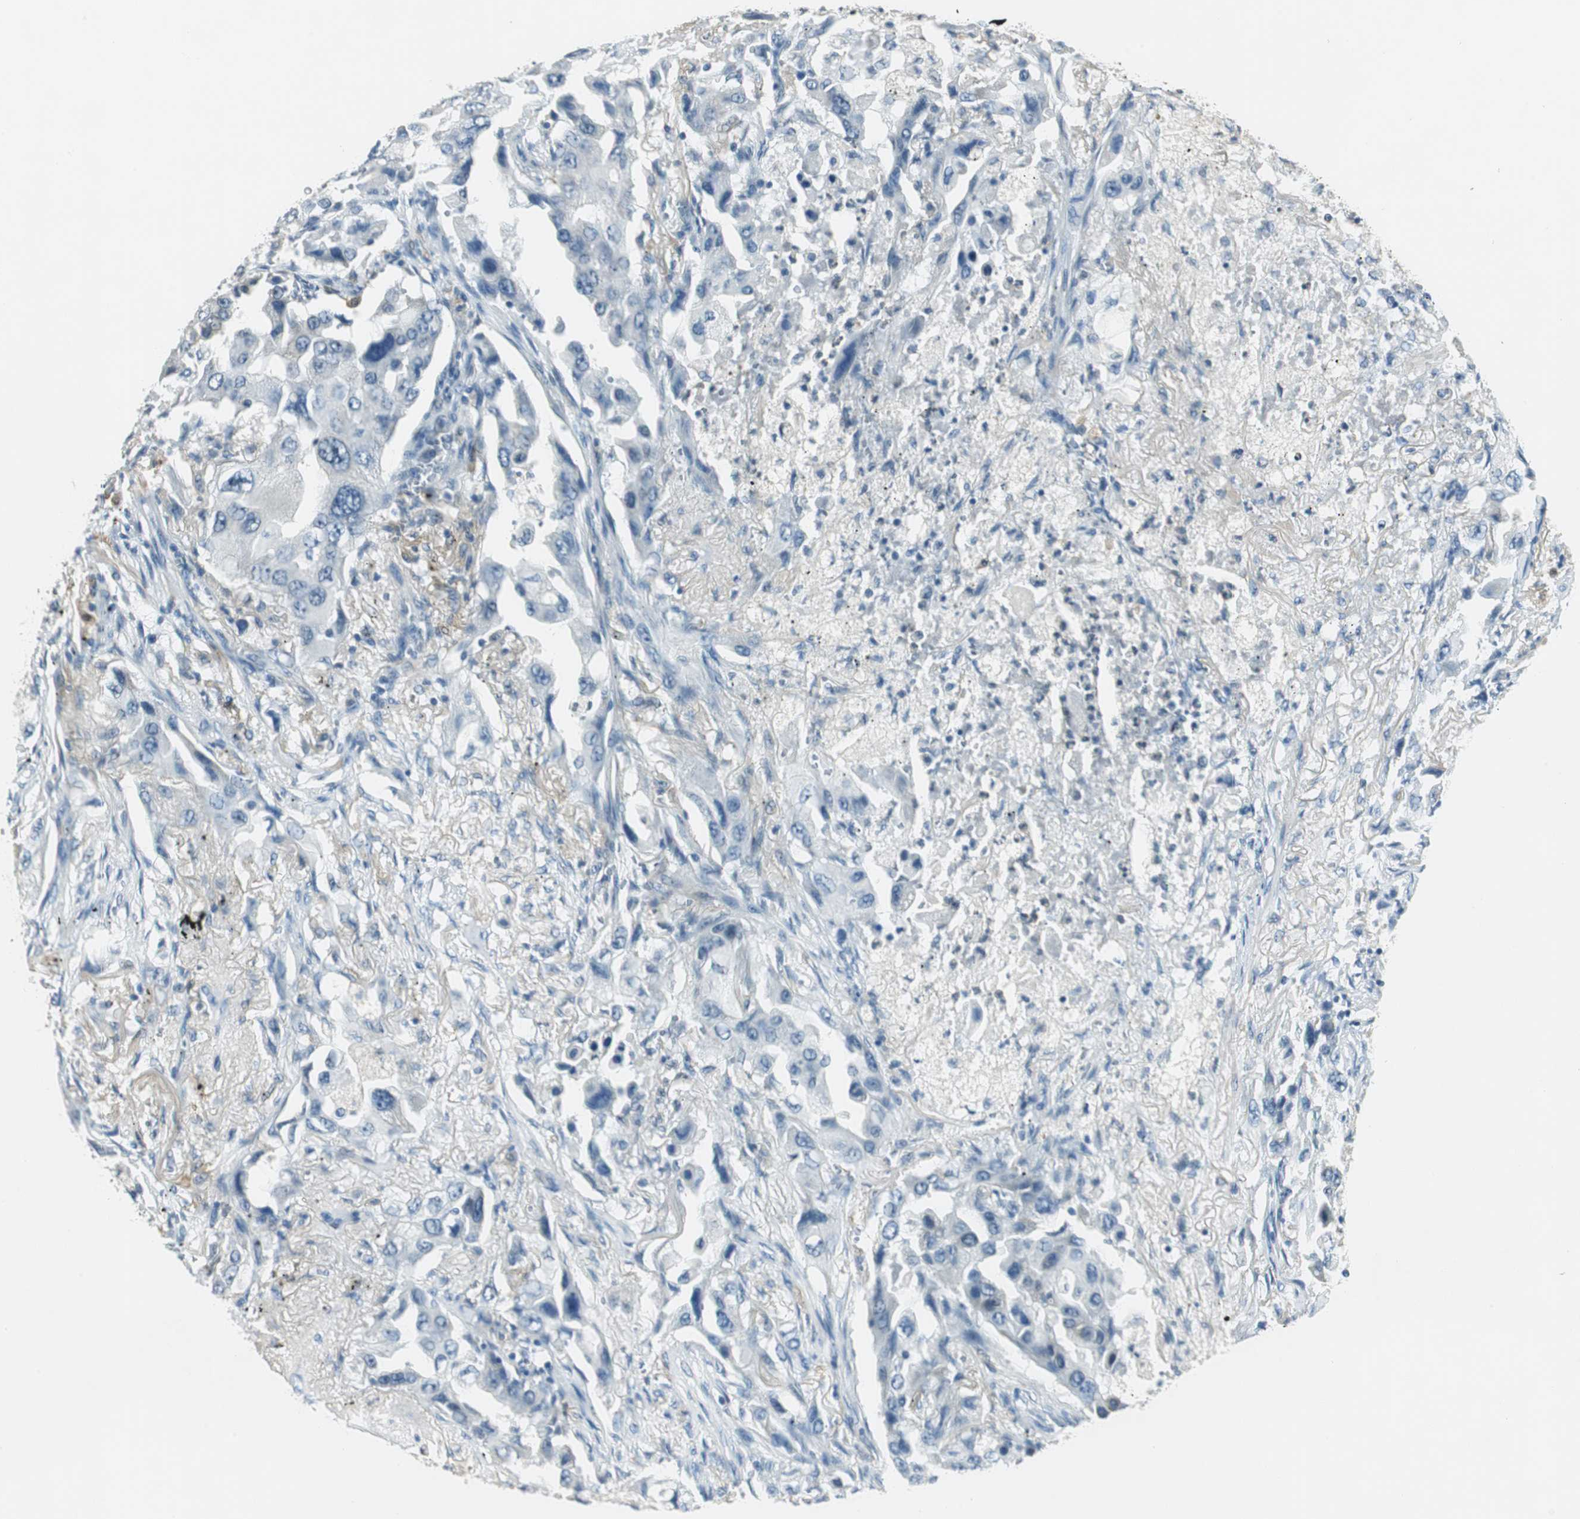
{"staining": {"intensity": "negative", "quantity": "none", "location": "none"}, "tissue": "lung cancer", "cell_type": "Tumor cells", "image_type": "cancer", "snomed": [{"axis": "morphology", "description": "Adenocarcinoma, NOS"}, {"axis": "topography", "description": "Lung"}], "caption": "Lung cancer was stained to show a protein in brown. There is no significant staining in tumor cells.", "gene": "ME1", "patient": {"sex": "female", "age": 65}}